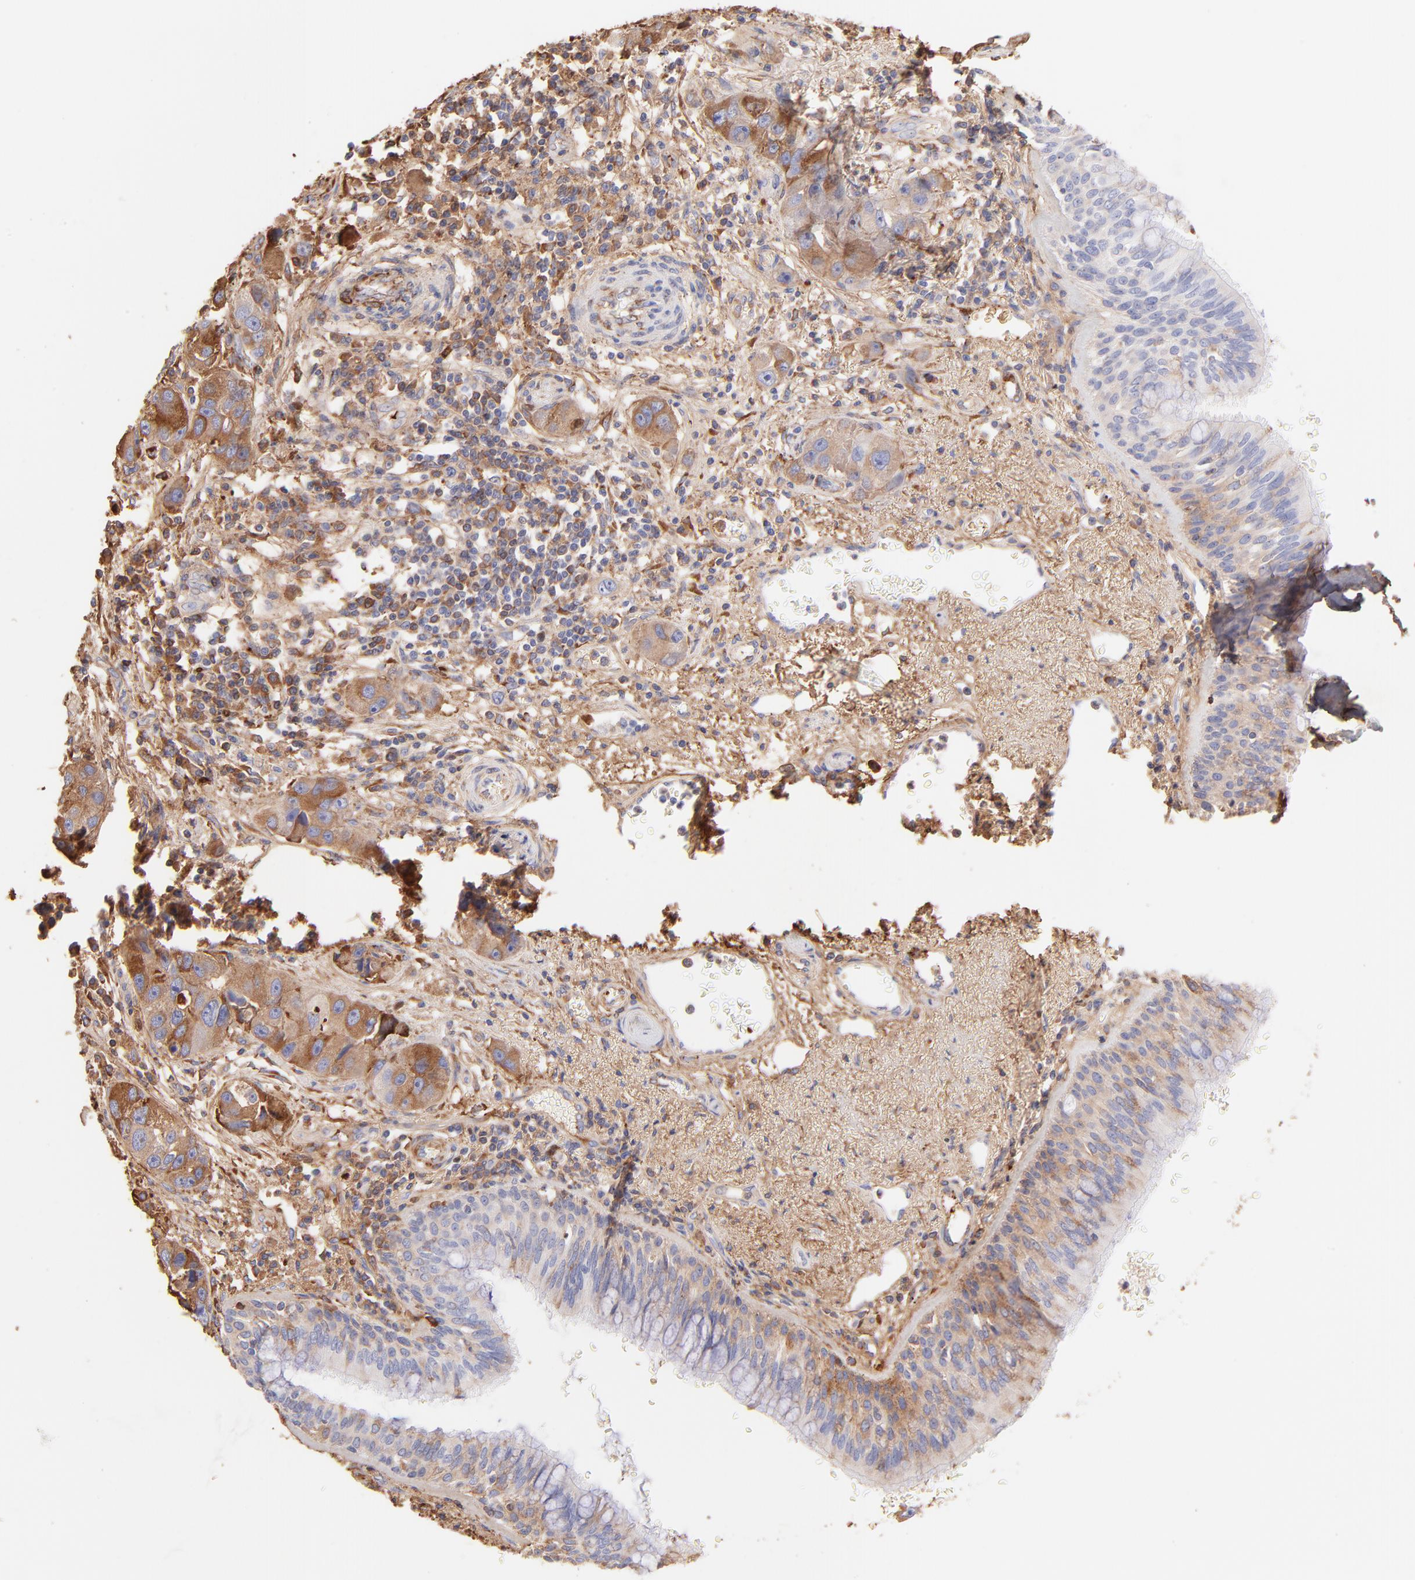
{"staining": {"intensity": "moderate", "quantity": ">75%", "location": "cytoplasmic/membranous"}, "tissue": "bronchus", "cell_type": "Respiratory epithelial cells", "image_type": "normal", "snomed": [{"axis": "morphology", "description": "Normal tissue, NOS"}, {"axis": "morphology", "description": "Adenocarcinoma, NOS"}, {"axis": "morphology", "description": "Adenocarcinoma, metastatic, NOS"}, {"axis": "topography", "description": "Lymph node"}, {"axis": "topography", "description": "Bronchus"}, {"axis": "topography", "description": "Lung"}], "caption": "Moderate cytoplasmic/membranous protein expression is seen in approximately >75% of respiratory epithelial cells in bronchus.", "gene": "BGN", "patient": {"sex": "female", "age": 54}}